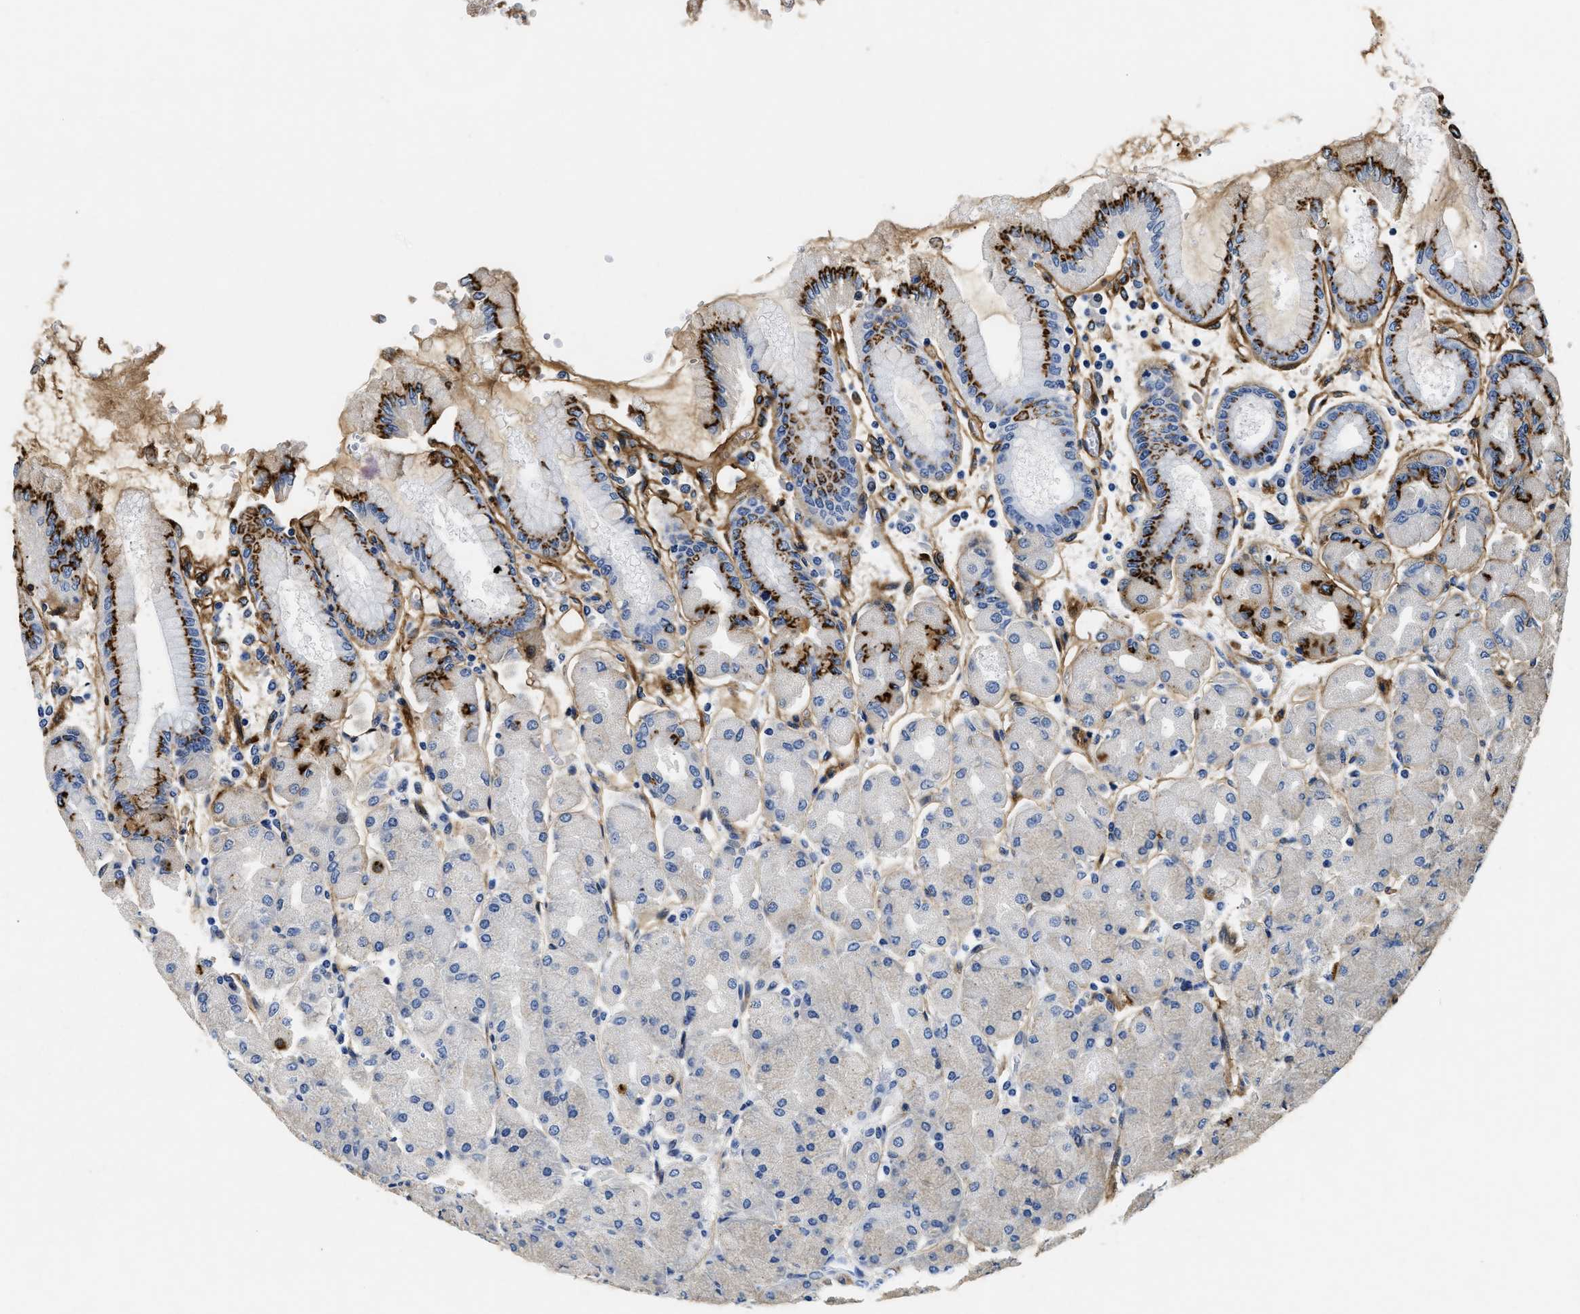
{"staining": {"intensity": "strong", "quantity": "<25%", "location": "cytoplasmic/membranous"}, "tissue": "stomach", "cell_type": "Glandular cells", "image_type": "normal", "snomed": [{"axis": "morphology", "description": "Normal tissue, NOS"}, {"axis": "topography", "description": "Stomach, upper"}], "caption": "The micrograph demonstrates a brown stain indicating the presence of a protein in the cytoplasmic/membranous of glandular cells in stomach. The protein of interest is shown in brown color, while the nuclei are stained blue.", "gene": "LAMA3", "patient": {"sex": "female", "age": 56}}